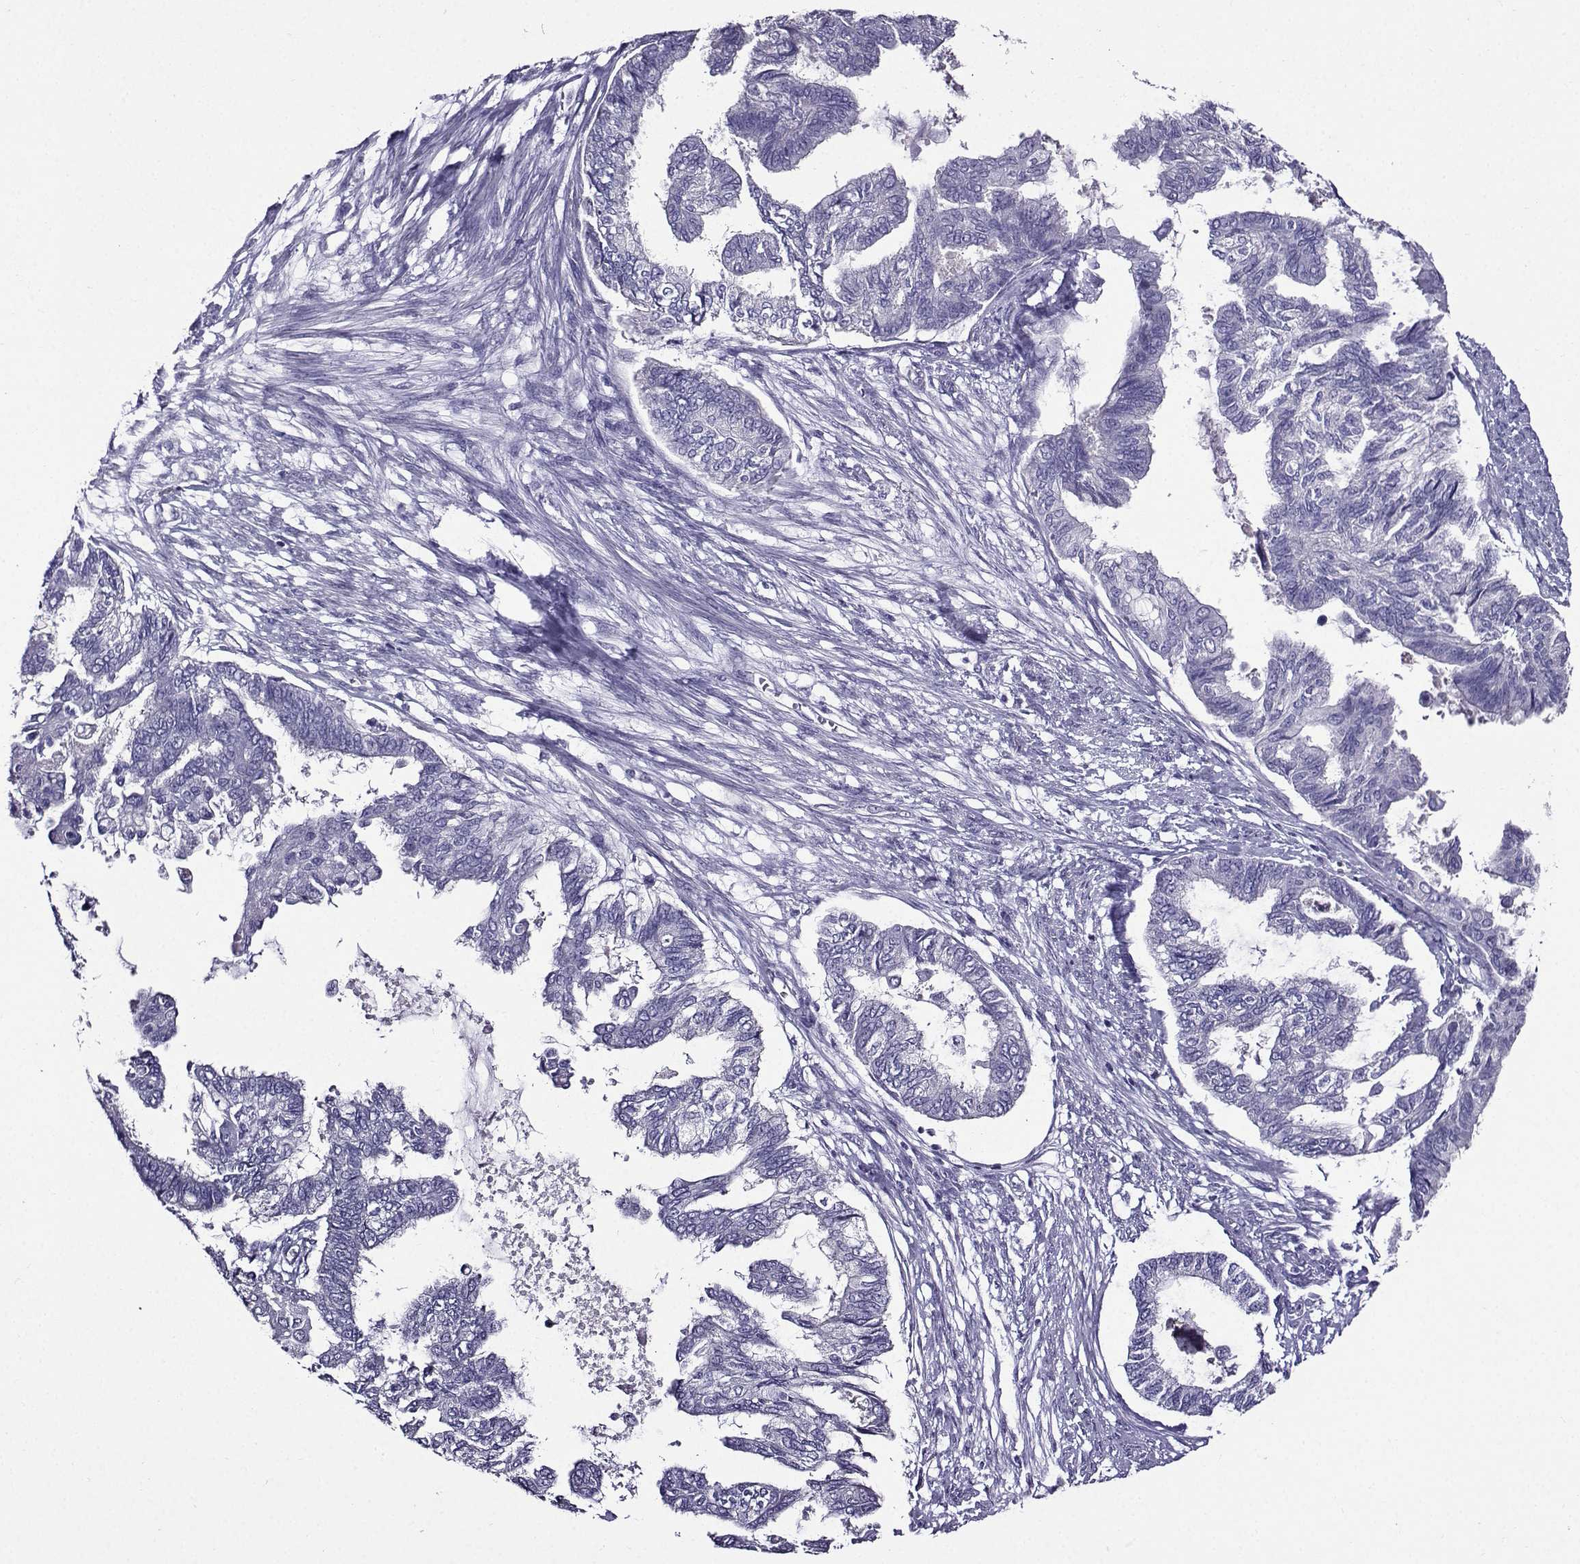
{"staining": {"intensity": "negative", "quantity": "none", "location": "none"}, "tissue": "endometrial cancer", "cell_type": "Tumor cells", "image_type": "cancer", "snomed": [{"axis": "morphology", "description": "Adenocarcinoma, NOS"}, {"axis": "topography", "description": "Endometrium"}], "caption": "High power microscopy photomicrograph of an IHC photomicrograph of endometrial adenocarcinoma, revealing no significant staining in tumor cells.", "gene": "TMEM266", "patient": {"sex": "female", "age": 86}}